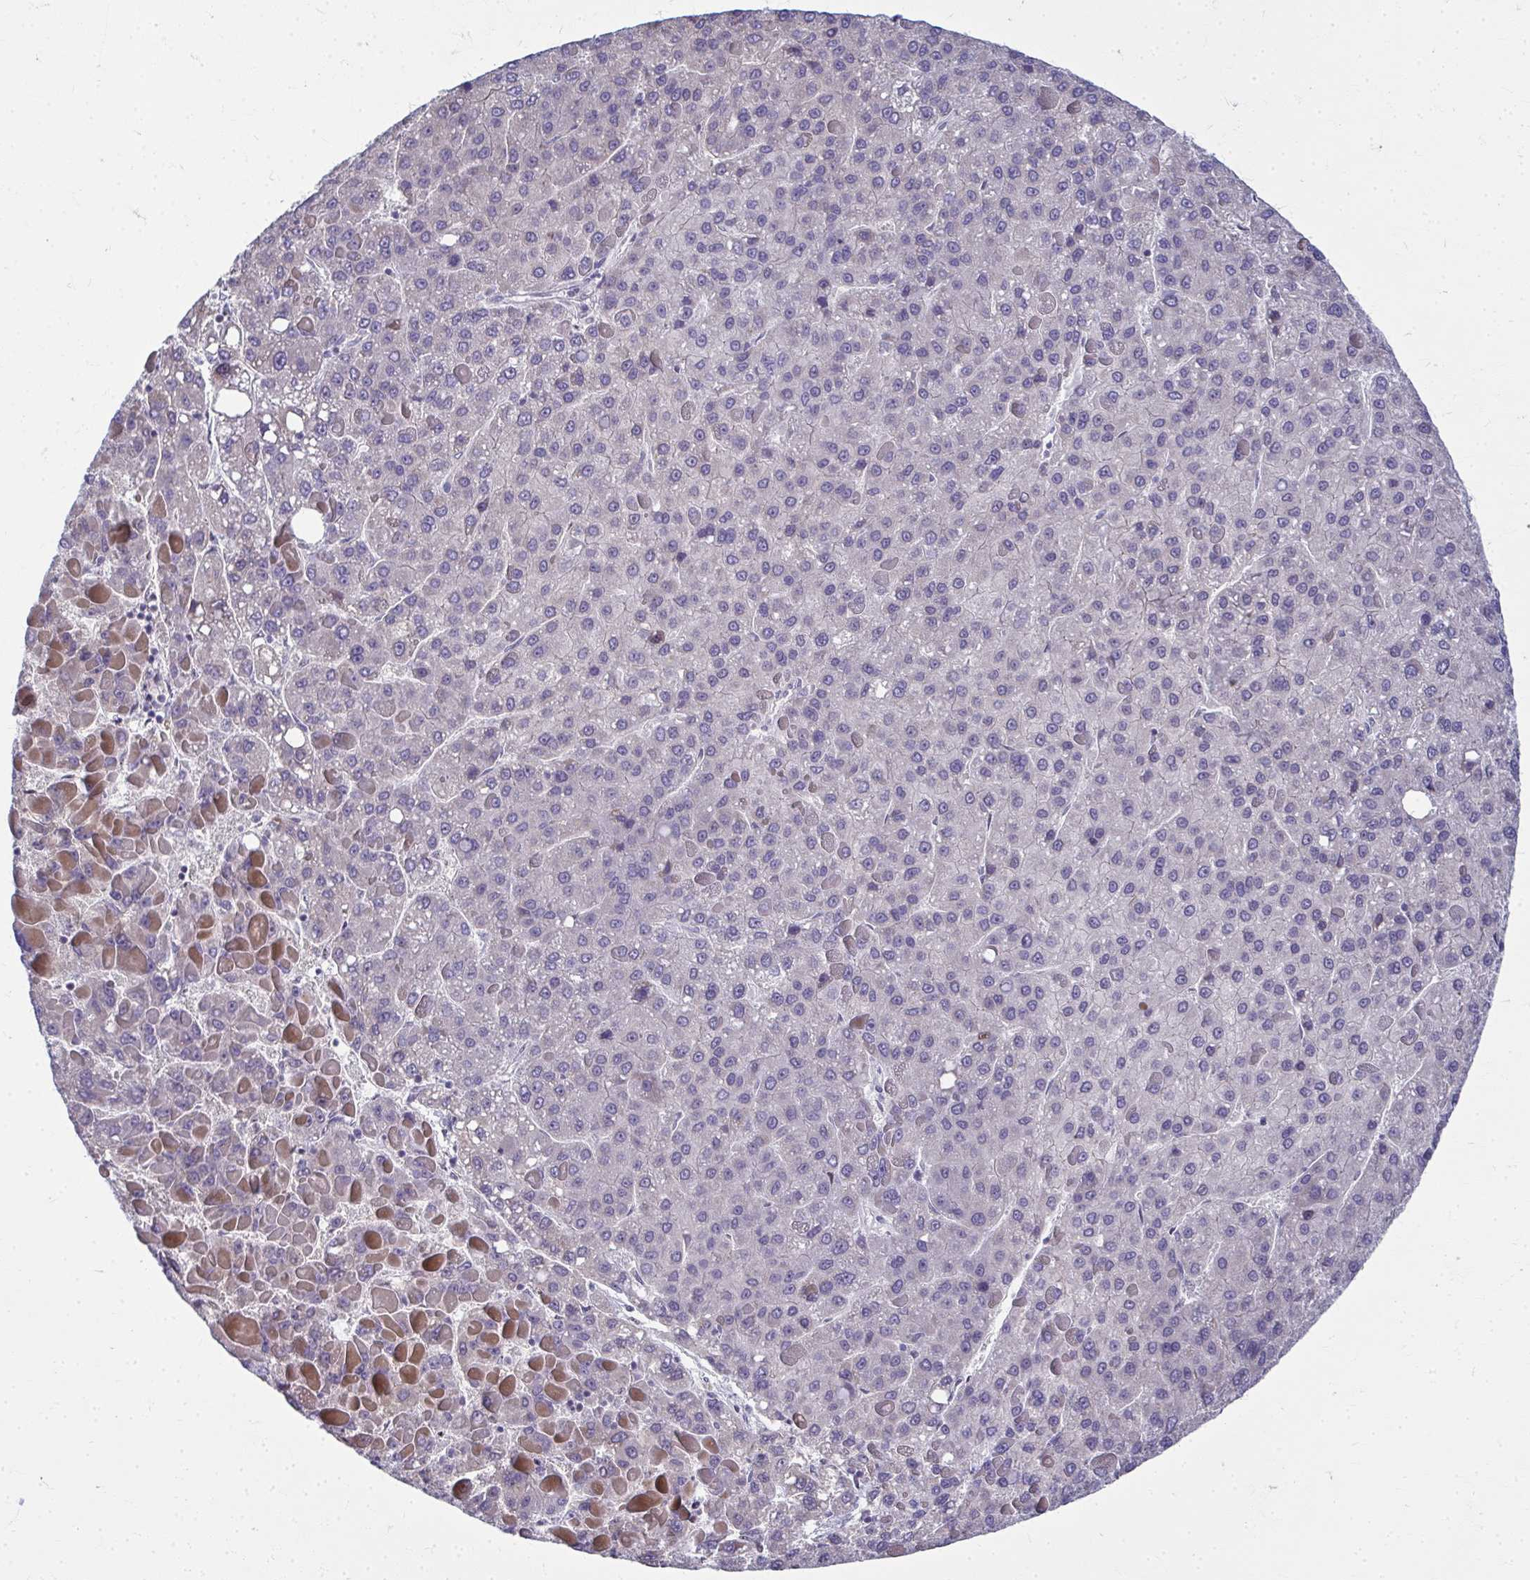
{"staining": {"intensity": "negative", "quantity": "none", "location": "none"}, "tissue": "liver cancer", "cell_type": "Tumor cells", "image_type": "cancer", "snomed": [{"axis": "morphology", "description": "Carcinoma, Hepatocellular, NOS"}, {"axis": "topography", "description": "Liver"}], "caption": "The photomicrograph exhibits no significant staining in tumor cells of liver hepatocellular carcinoma.", "gene": "ODF1", "patient": {"sex": "female", "age": 82}}